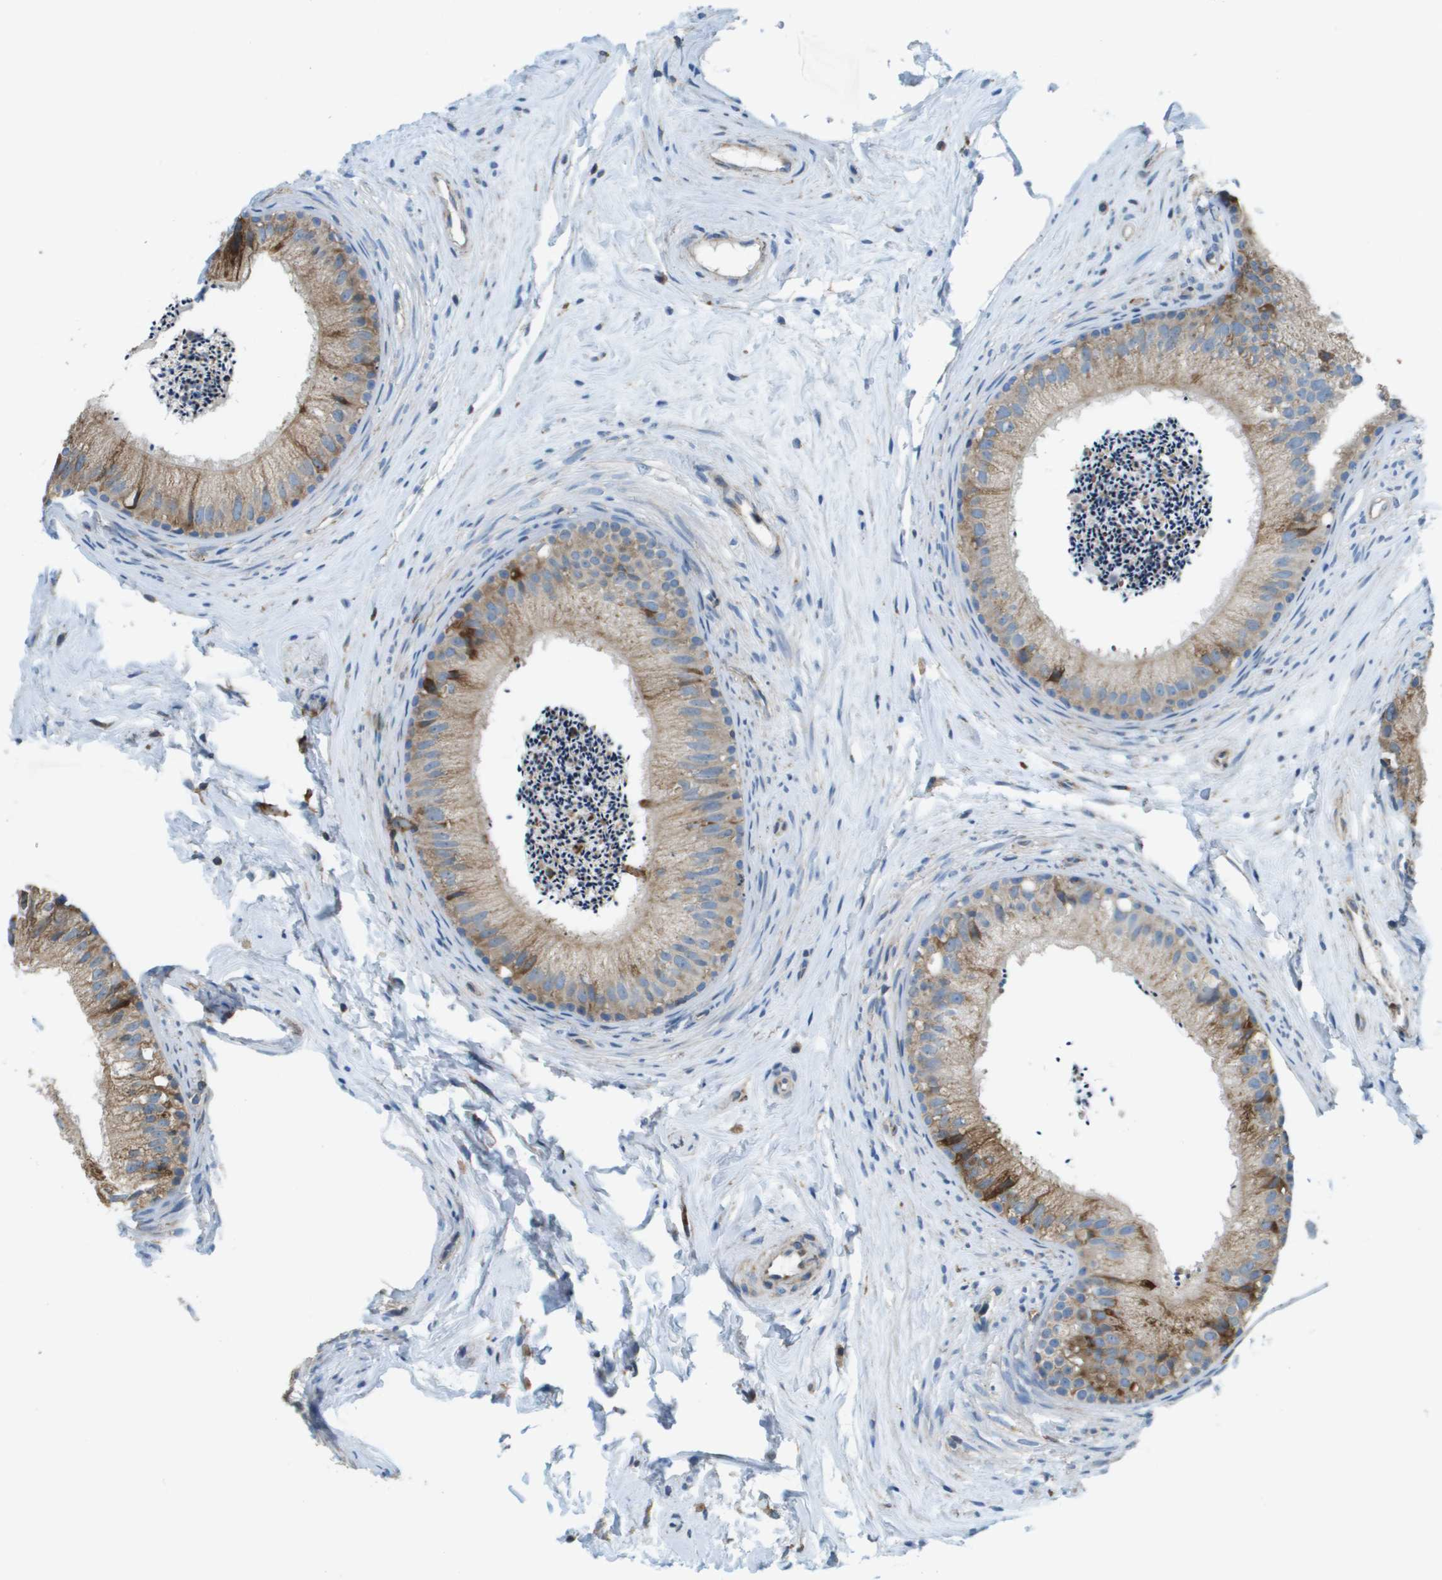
{"staining": {"intensity": "moderate", "quantity": "25%-75%", "location": "cytoplasmic/membranous"}, "tissue": "epididymis", "cell_type": "Glandular cells", "image_type": "normal", "snomed": [{"axis": "morphology", "description": "Normal tissue, NOS"}, {"axis": "topography", "description": "Epididymis"}], "caption": "Moderate cytoplasmic/membranous positivity for a protein is seen in approximately 25%-75% of glandular cells of benign epididymis using immunohistochemistry.", "gene": "TAOK3", "patient": {"sex": "male", "age": 56}}